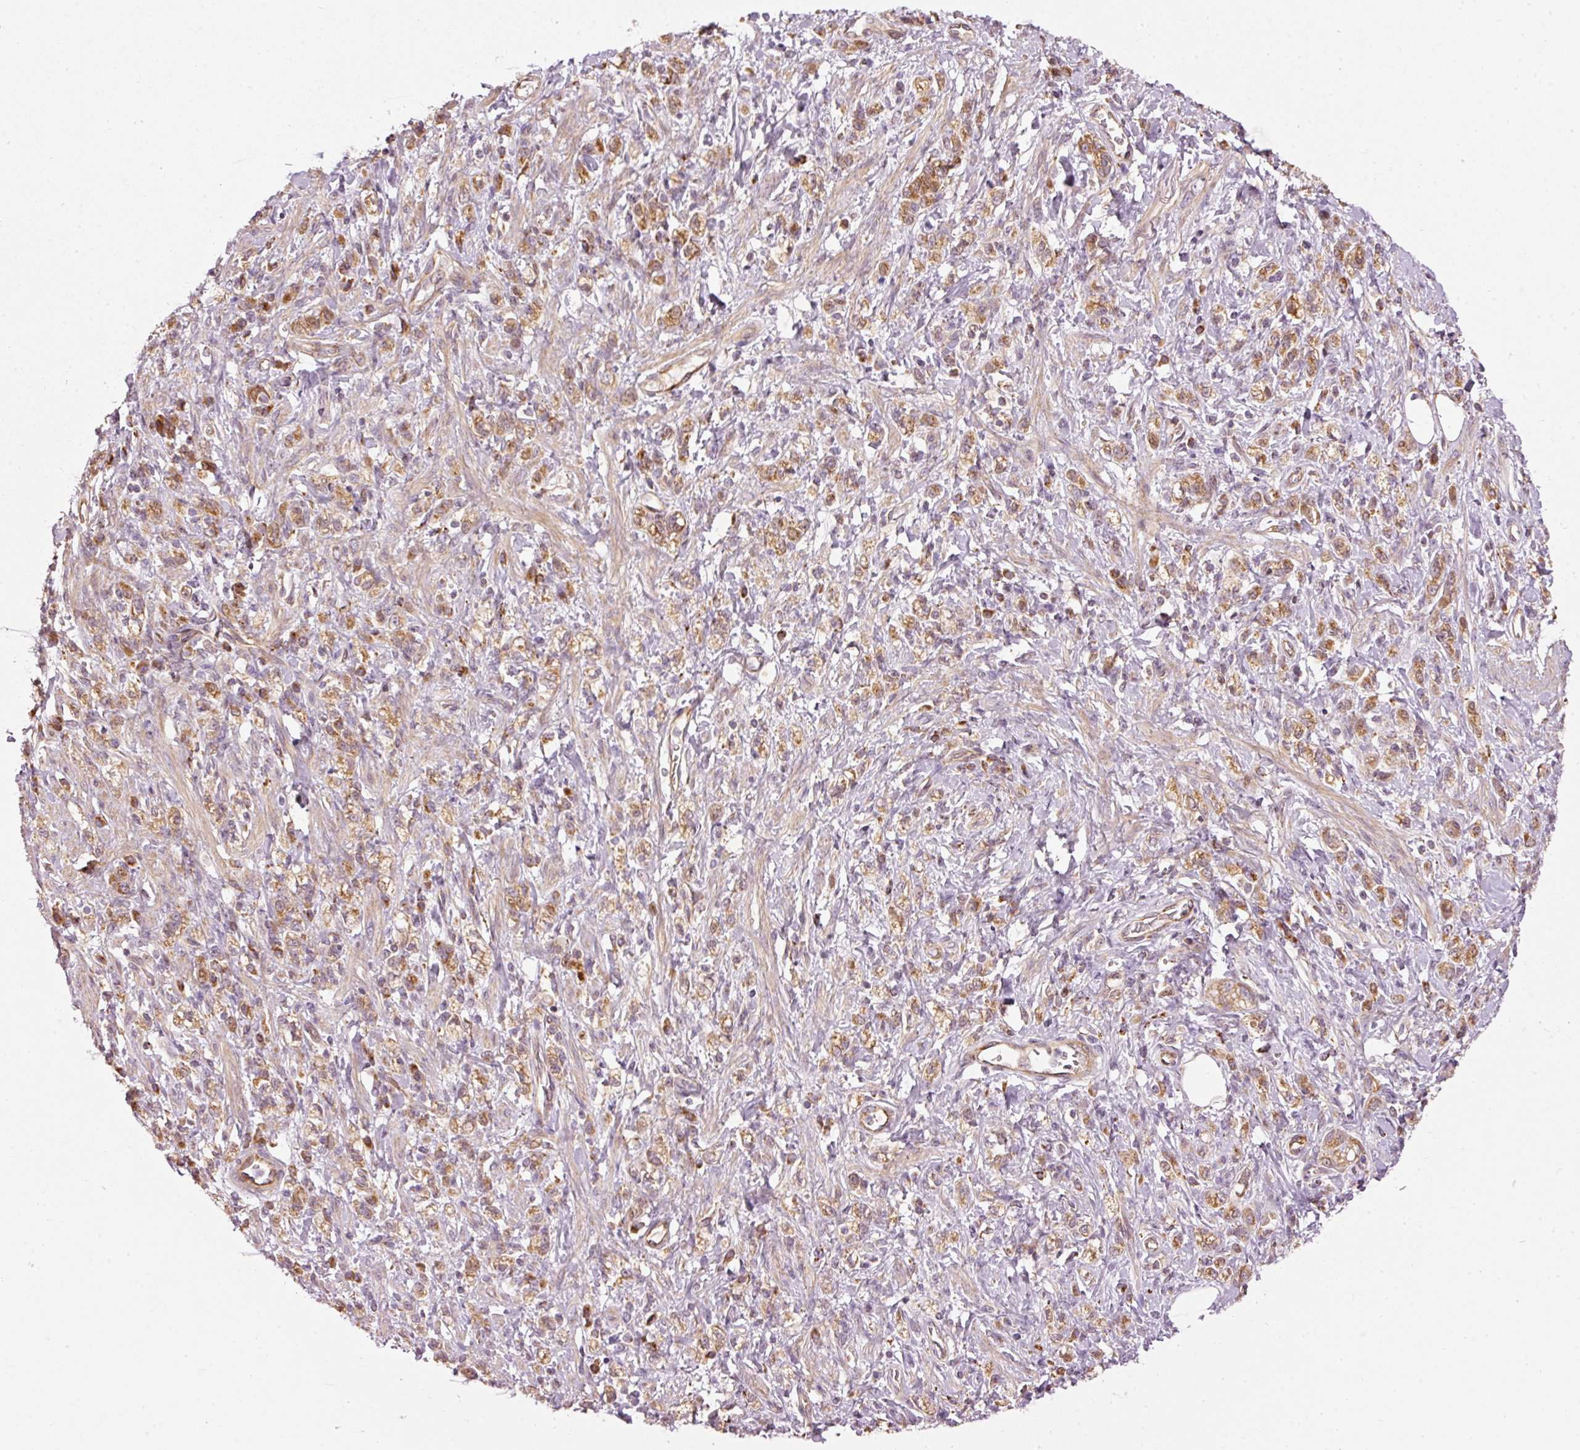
{"staining": {"intensity": "moderate", "quantity": ">75%", "location": "cytoplasmic/membranous"}, "tissue": "stomach cancer", "cell_type": "Tumor cells", "image_type": "cancer", "snomed": [{"axis": "morphology", "description": "Adenocarcinoma, NOS"}, {"axis": "topography", "description": "Stomach"}], "caption": "This is a micrograph of immunohistochemistry (IHC) staining of stomach cancer, which shows moderate staining in the cytoplasmic/membranous of tumor cells.", "gene": "MTHFD1L", "patient": {"sex": "male", "age": 77}}